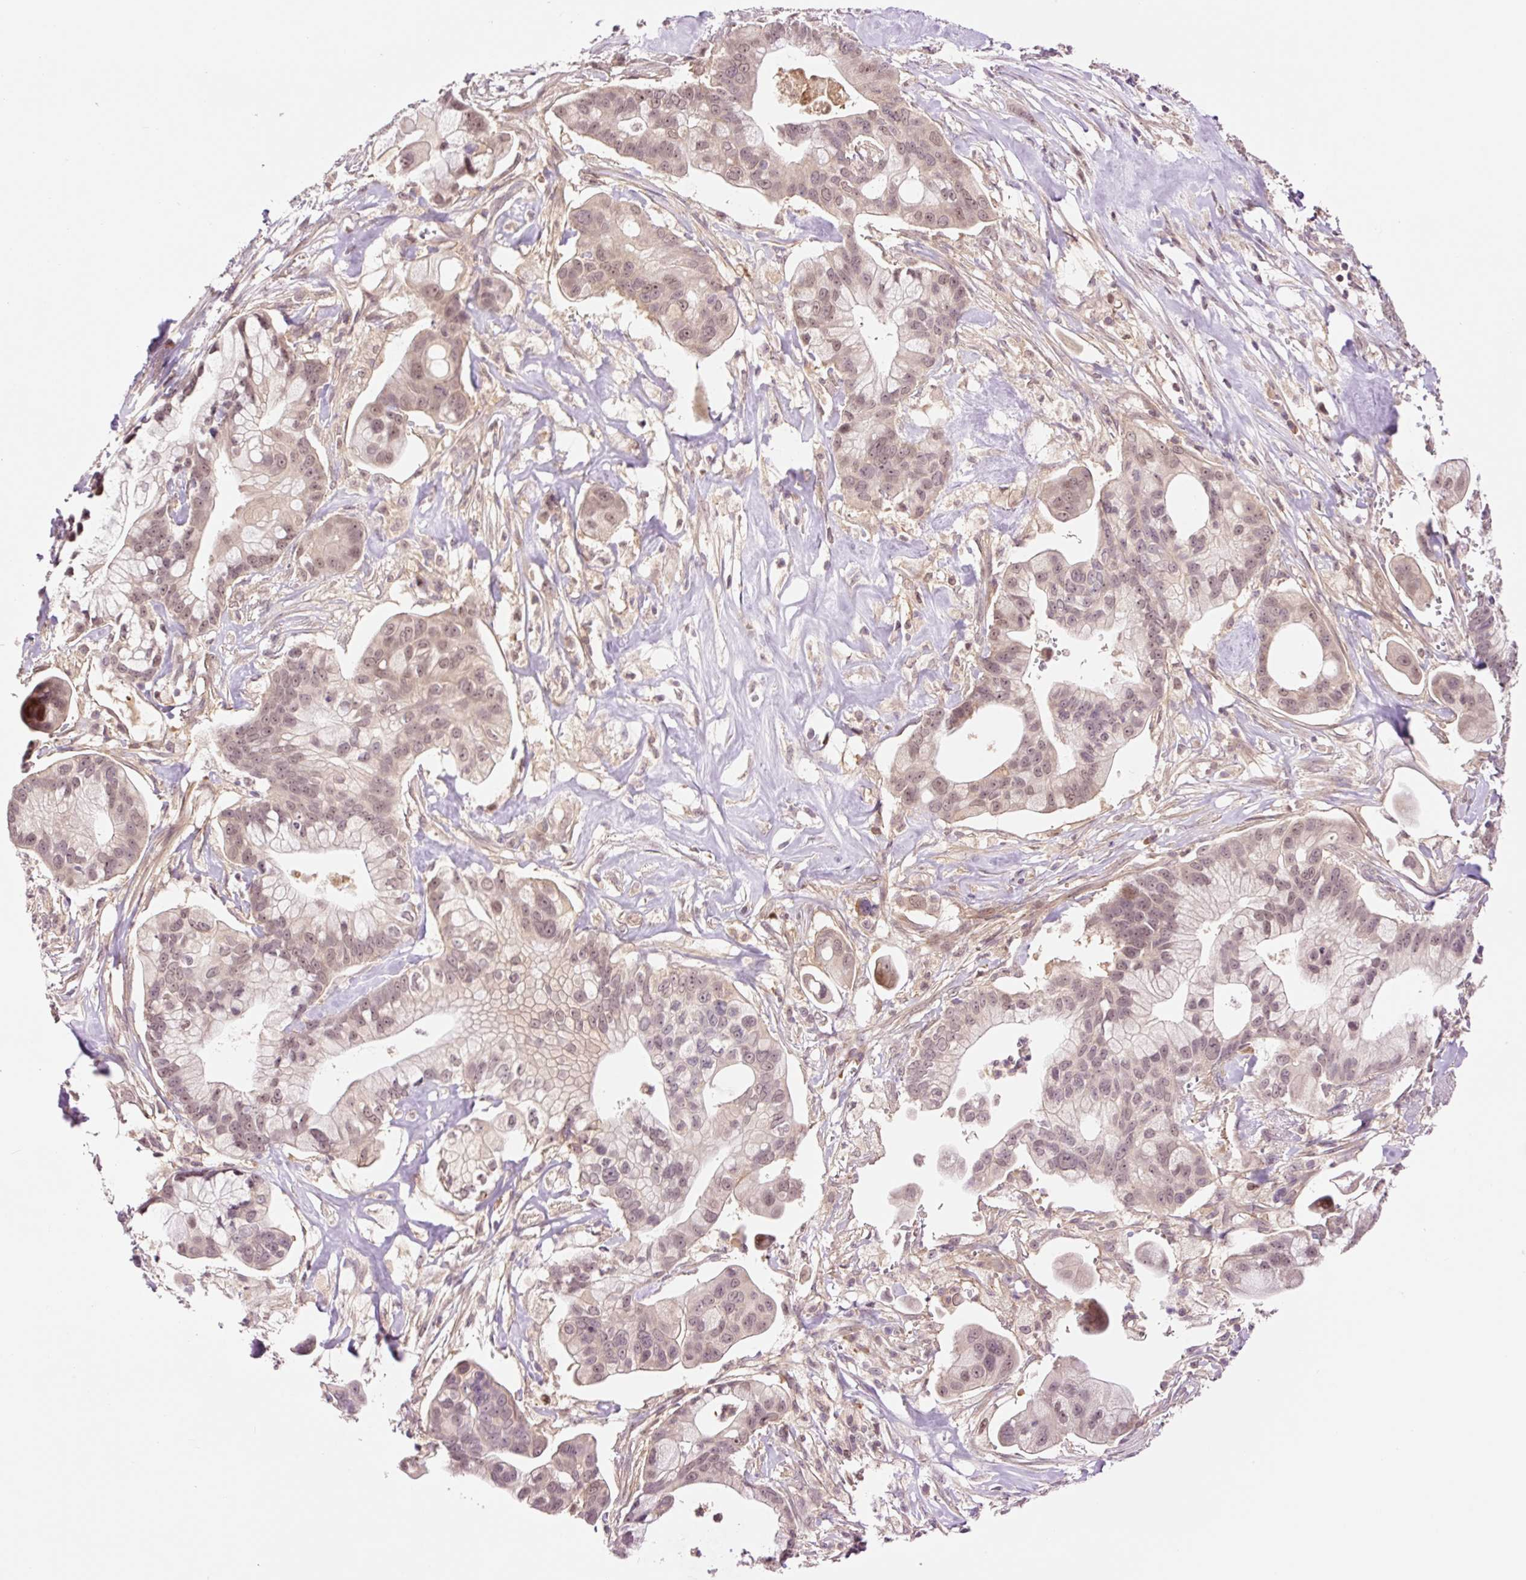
{"staining": {"intensity": "moderate", "quantity": ">75%", "location": "nuclear"}, "tissue": "pancreatic cancer", "cell_type": "Tumor cells", "image_type": "cancer", "snomed": [{"axis": "morphology", "description": "Adenocarcinoma, NOS"}, {"axis": "topography", "description": "Pancreas"}], "caption": "Pancreatic cancer (adenocarcinoma) was stained to show a protein in brown. There is medium levels of moderate nuclear expression in approximately >75% of tumor cells. Nuclei are stained in blue.", "gene": "DPPA4", "patient": {"sex": "male", "age": 68}}